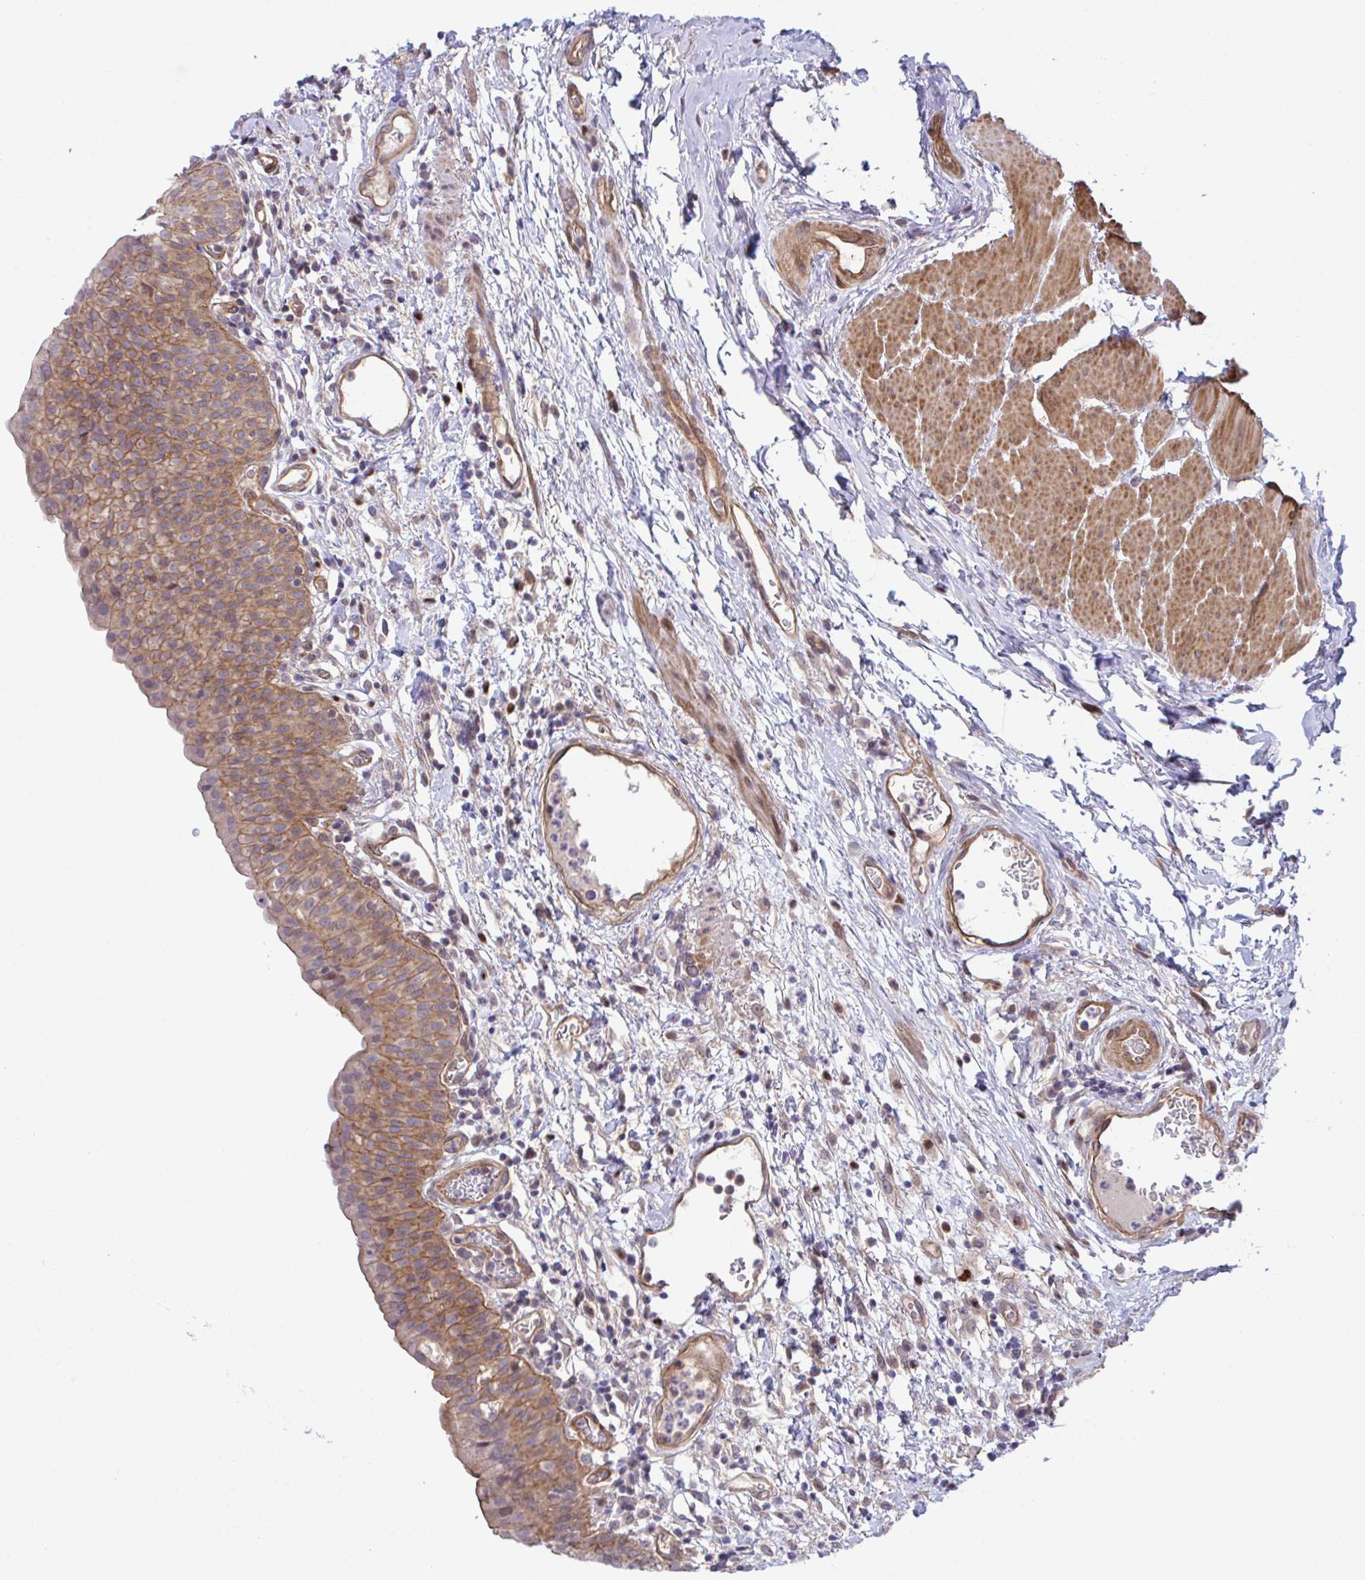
{"staining": {"intensity": "moderate", "quantity": ">75%", "location": "cytoplasmic/membranous"}, "tissue": "urinary bladder", "cell_type": "Urothelial cells", "image_type": "normal", "snomed": [{"axis": "morphology", "description": "Normal tissue, NOS"}, {"axis": "morphology", "description": "Inflammation, NOS"}, {"axis": "topography", "description": "Urinary bladder"}], "caption": "Urinary bladder stained with immunohistochemistry exhibits moderate cytoplasmic/membranous positivity in about >75% of urothelial cells.", "gene": "ZBED3", "patient": {"sex": "male", "age": 57}}